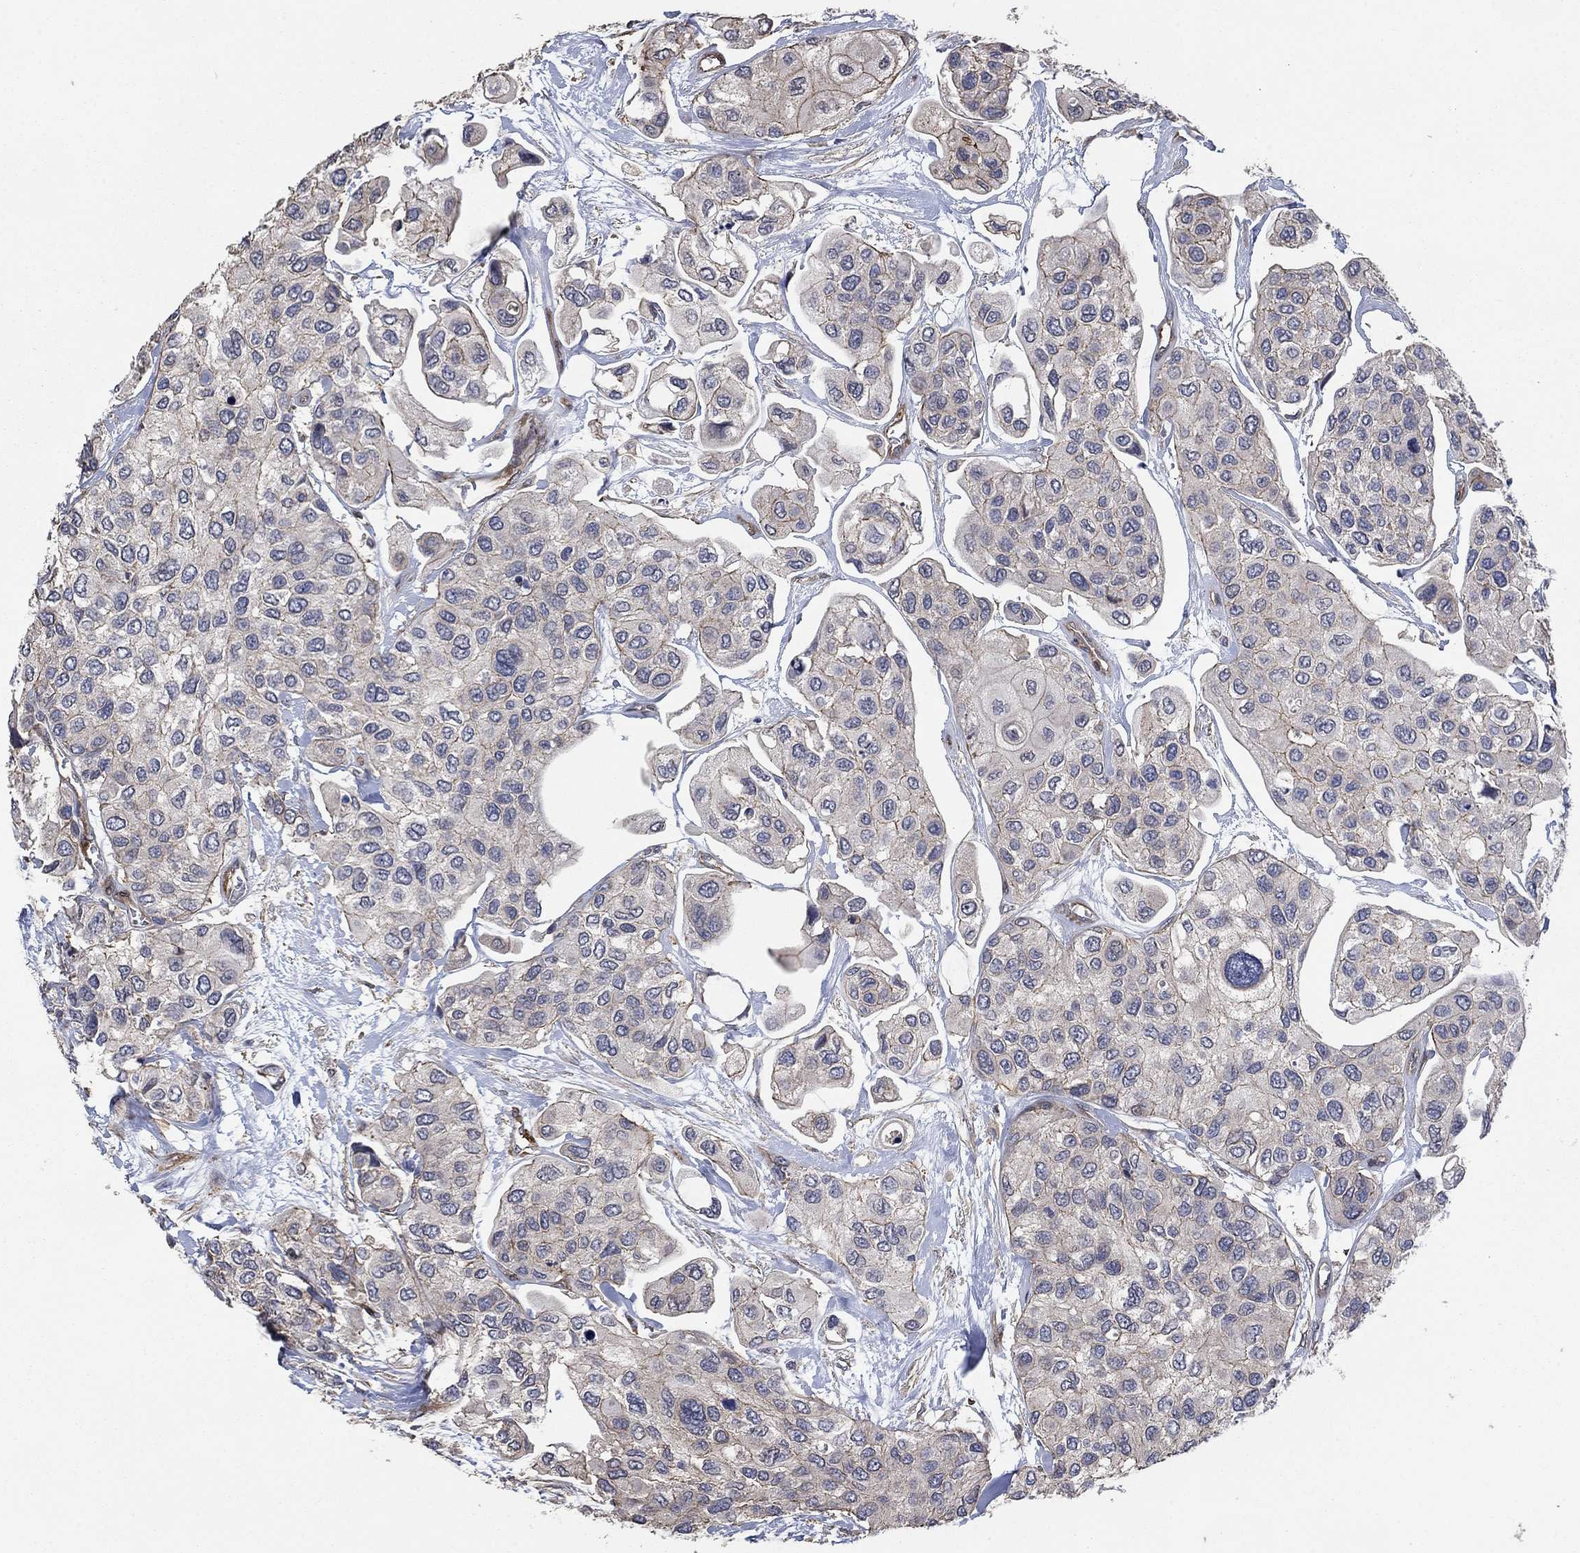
{"staining": {"intensity": "negative", "quantity": "none", "location": "none"}, "tissue": "urothelial cancer", "cell_type": "Tumor cells", "image_type": "cancer", "snomed": [{"axis": "morphology", "description": "Urothelial carcinoma, High grade"}, {"axis": "topography", "description": "Urinary bladder"}], "caption": "An IHC micrograph of urothelial carcinoma (high-grade) is shown. There is no staining in tumor cells of urothelial carcinoma (high-grade).", "gene": "PDE3A", "patient": {"sex": "male", "age": 77}}